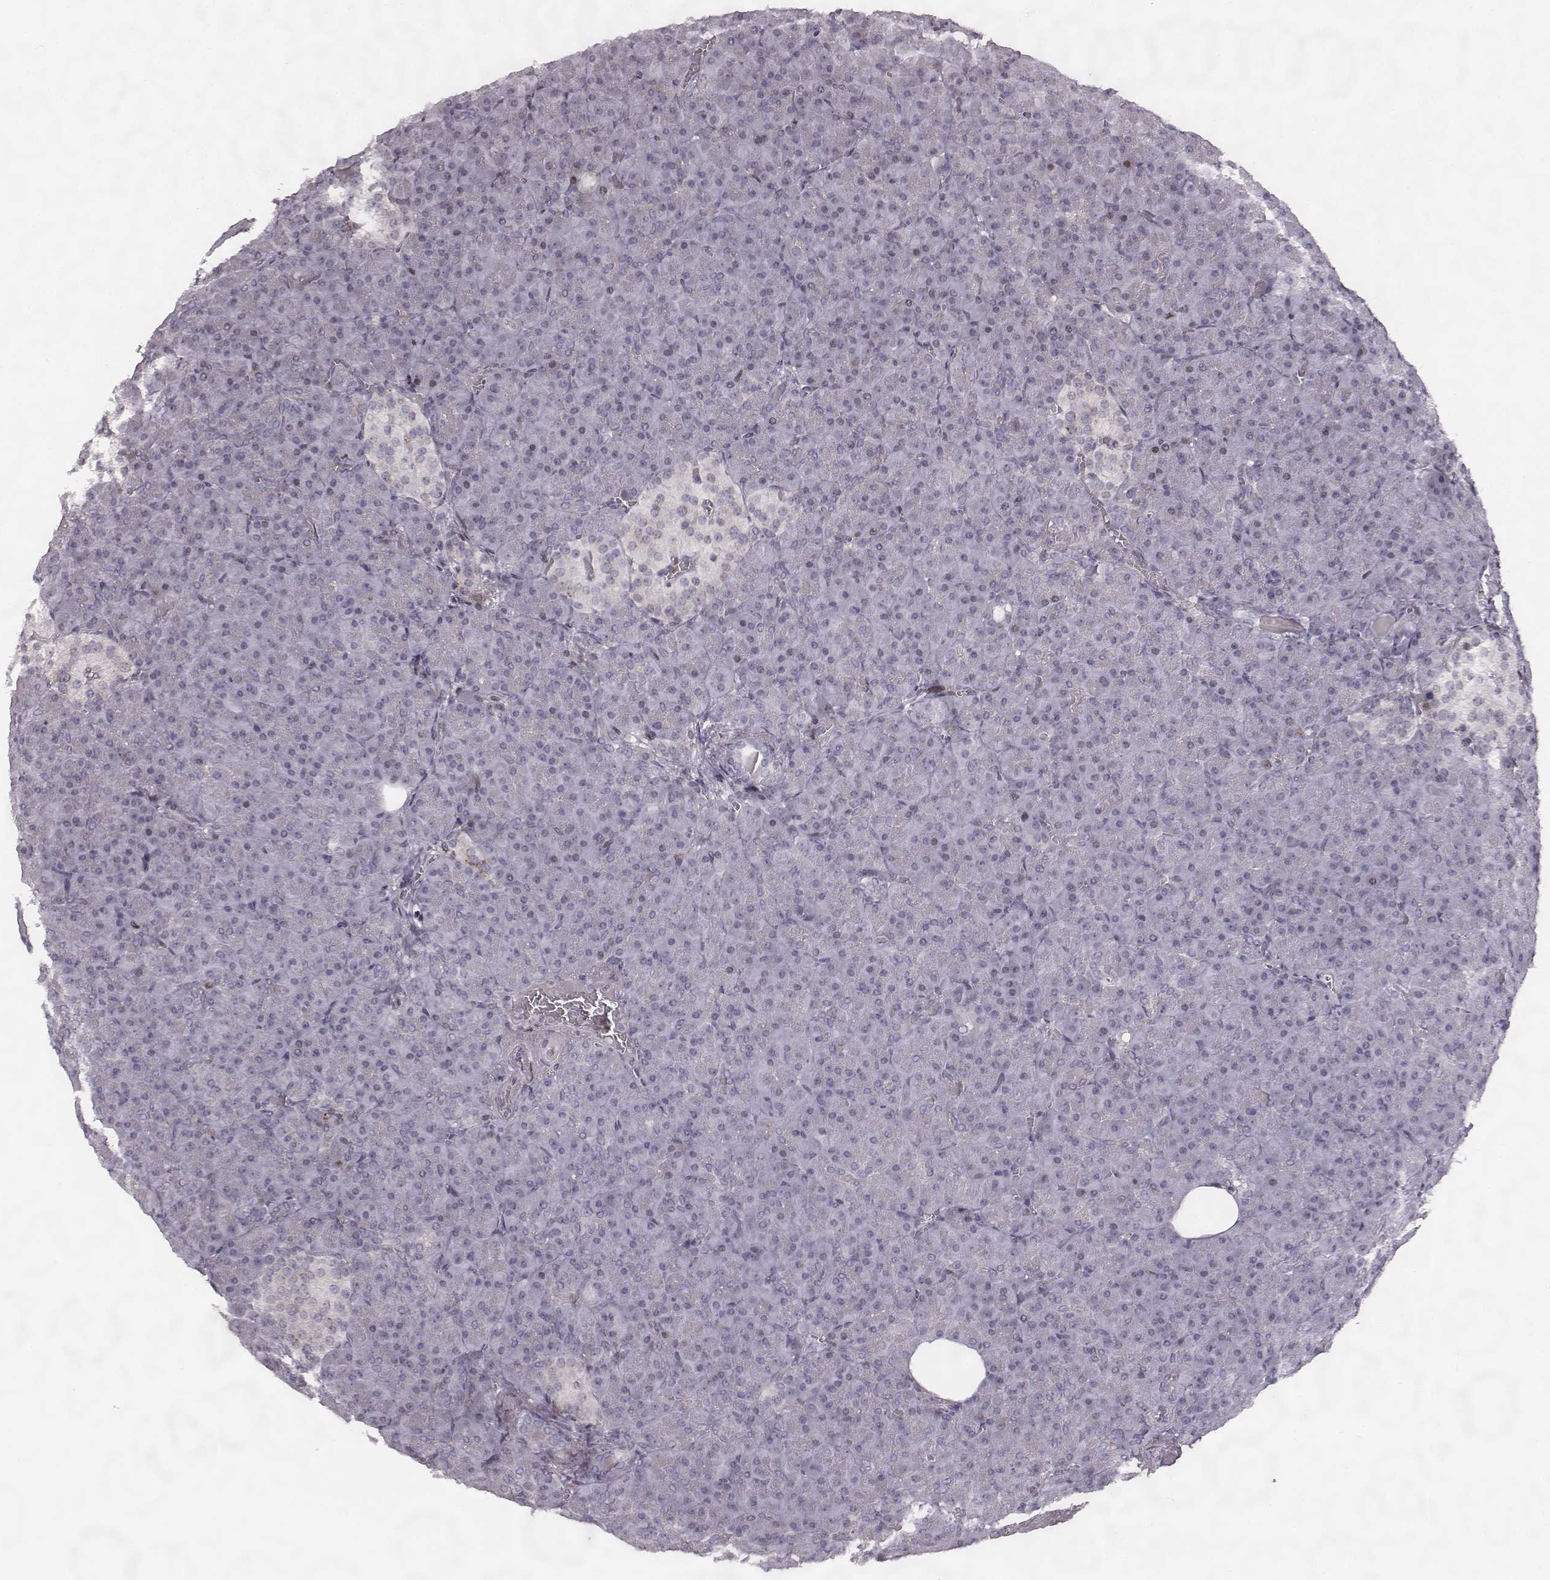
{"staining": {"intensity": "negative", "quantity": "none", "location": "none"}, "tissue": "pancreas", "cell_type": "Exocrine glandular cells", "image_type": "normal", "snomed": [{"axis": "morphology", "description": "Normal tissue, NOS"}, {"axis": "topography", "description": "Pancreas"}], "caption": "DAB (3,3'-diaminobenzidine) immunohistochemical staining of benign human pancreas shows no significant expression in exocrine glandular cells. The staining was performed using DAB to visualize the protein expression in brown, while the nuclei were stained in blue with hematoxylin (Magnification: 20x).", "gene": "NDC1", "patient": {"sex": "female", "age": 74}}